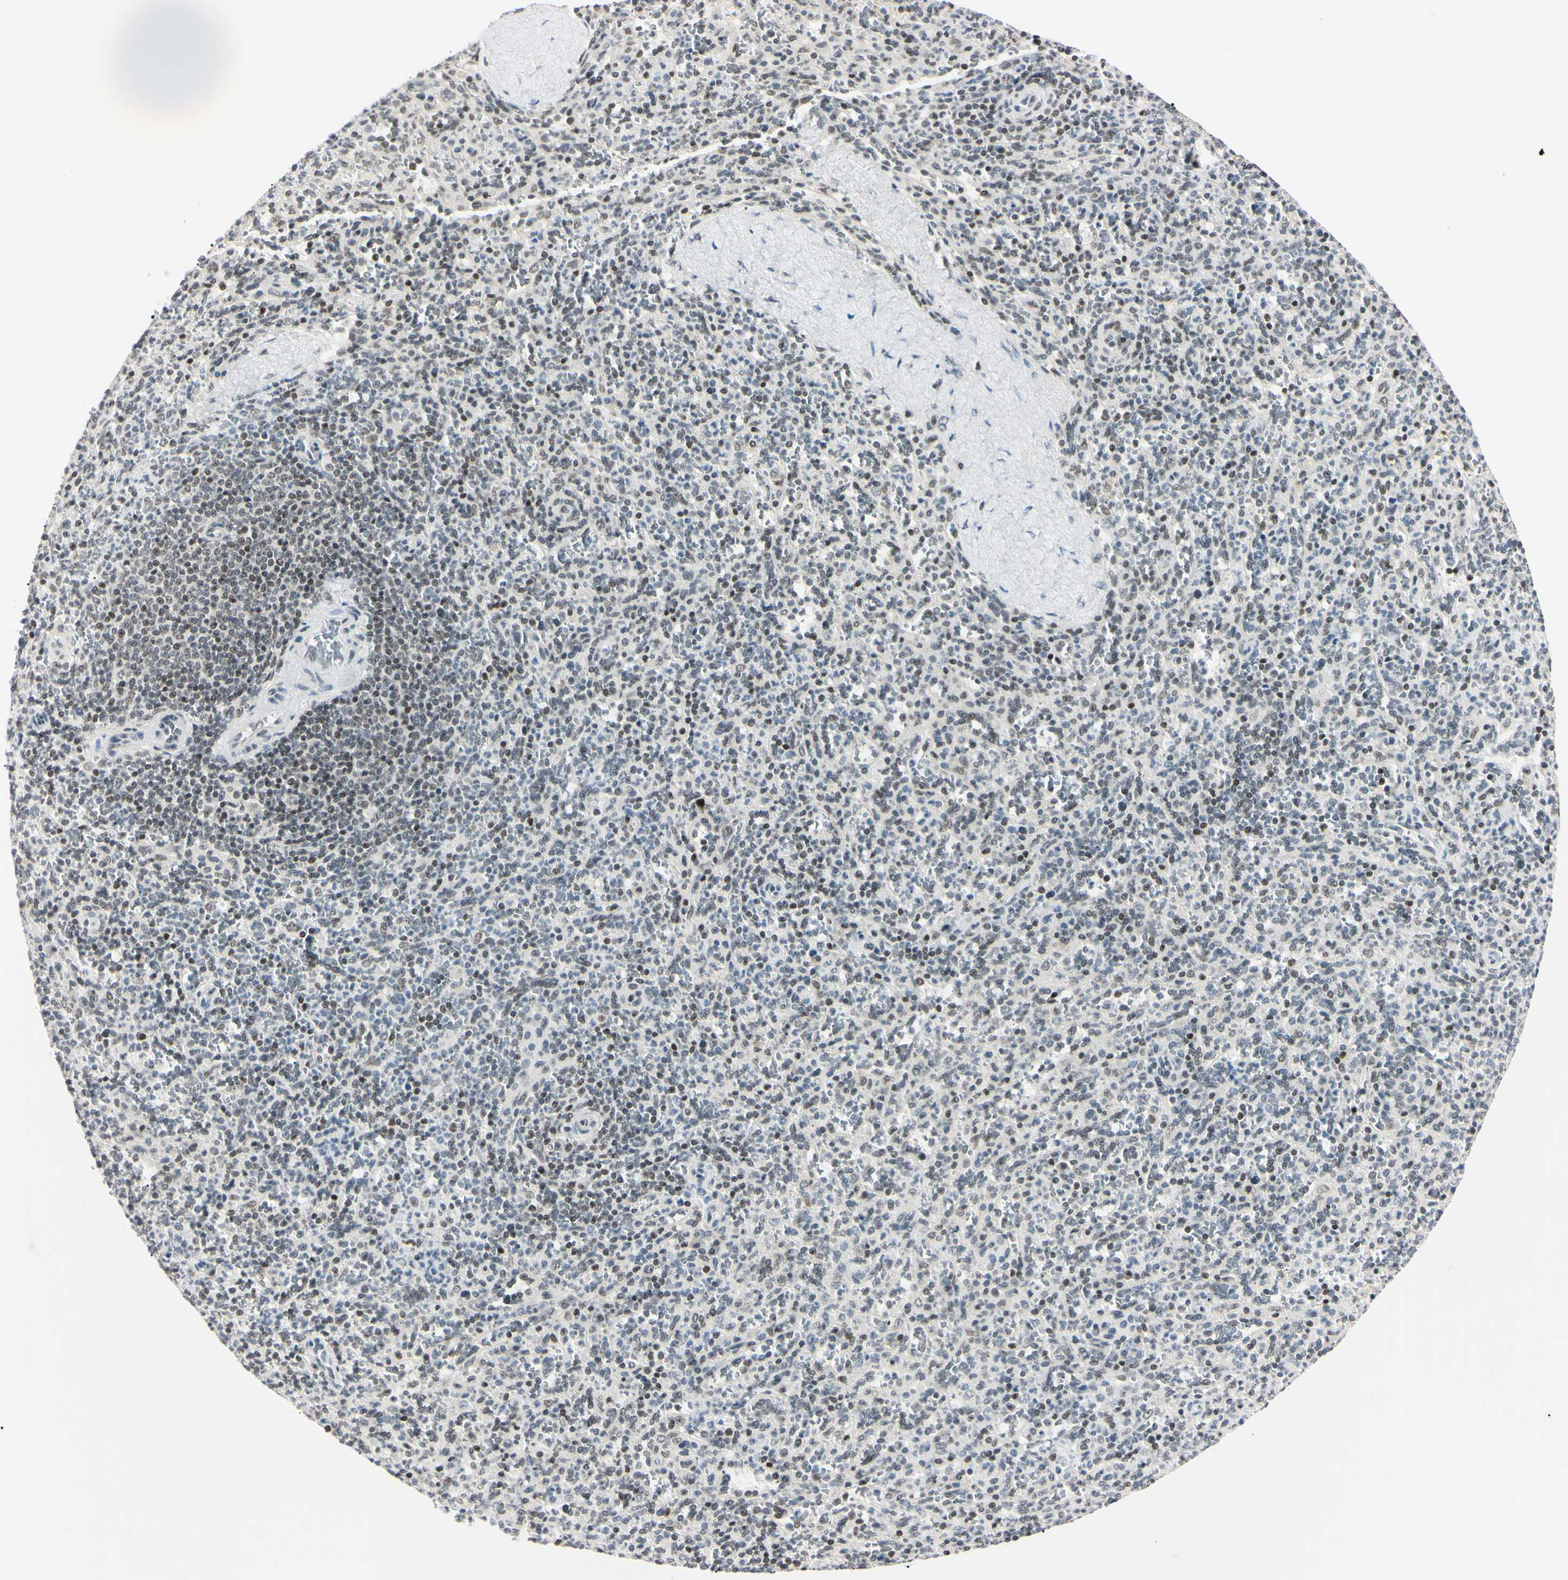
{"staining": {"intensity": "negative", "quantity": "none", "location": "none"}, "tissue": "spleen", "cell_type": "Cells in red pulp", "image_type": "normal", "snomed": [{"axis": "morphology", "description": "Normal tissue, NOS"}, {"axis": "topography", "description": "Spleen"}], "caption": "Protein analysis of benign spleen exhibits no significant positivity in cells in red pulp.", "gene": "C1orf174", "patient": {"sex": "male", "age": 36}}